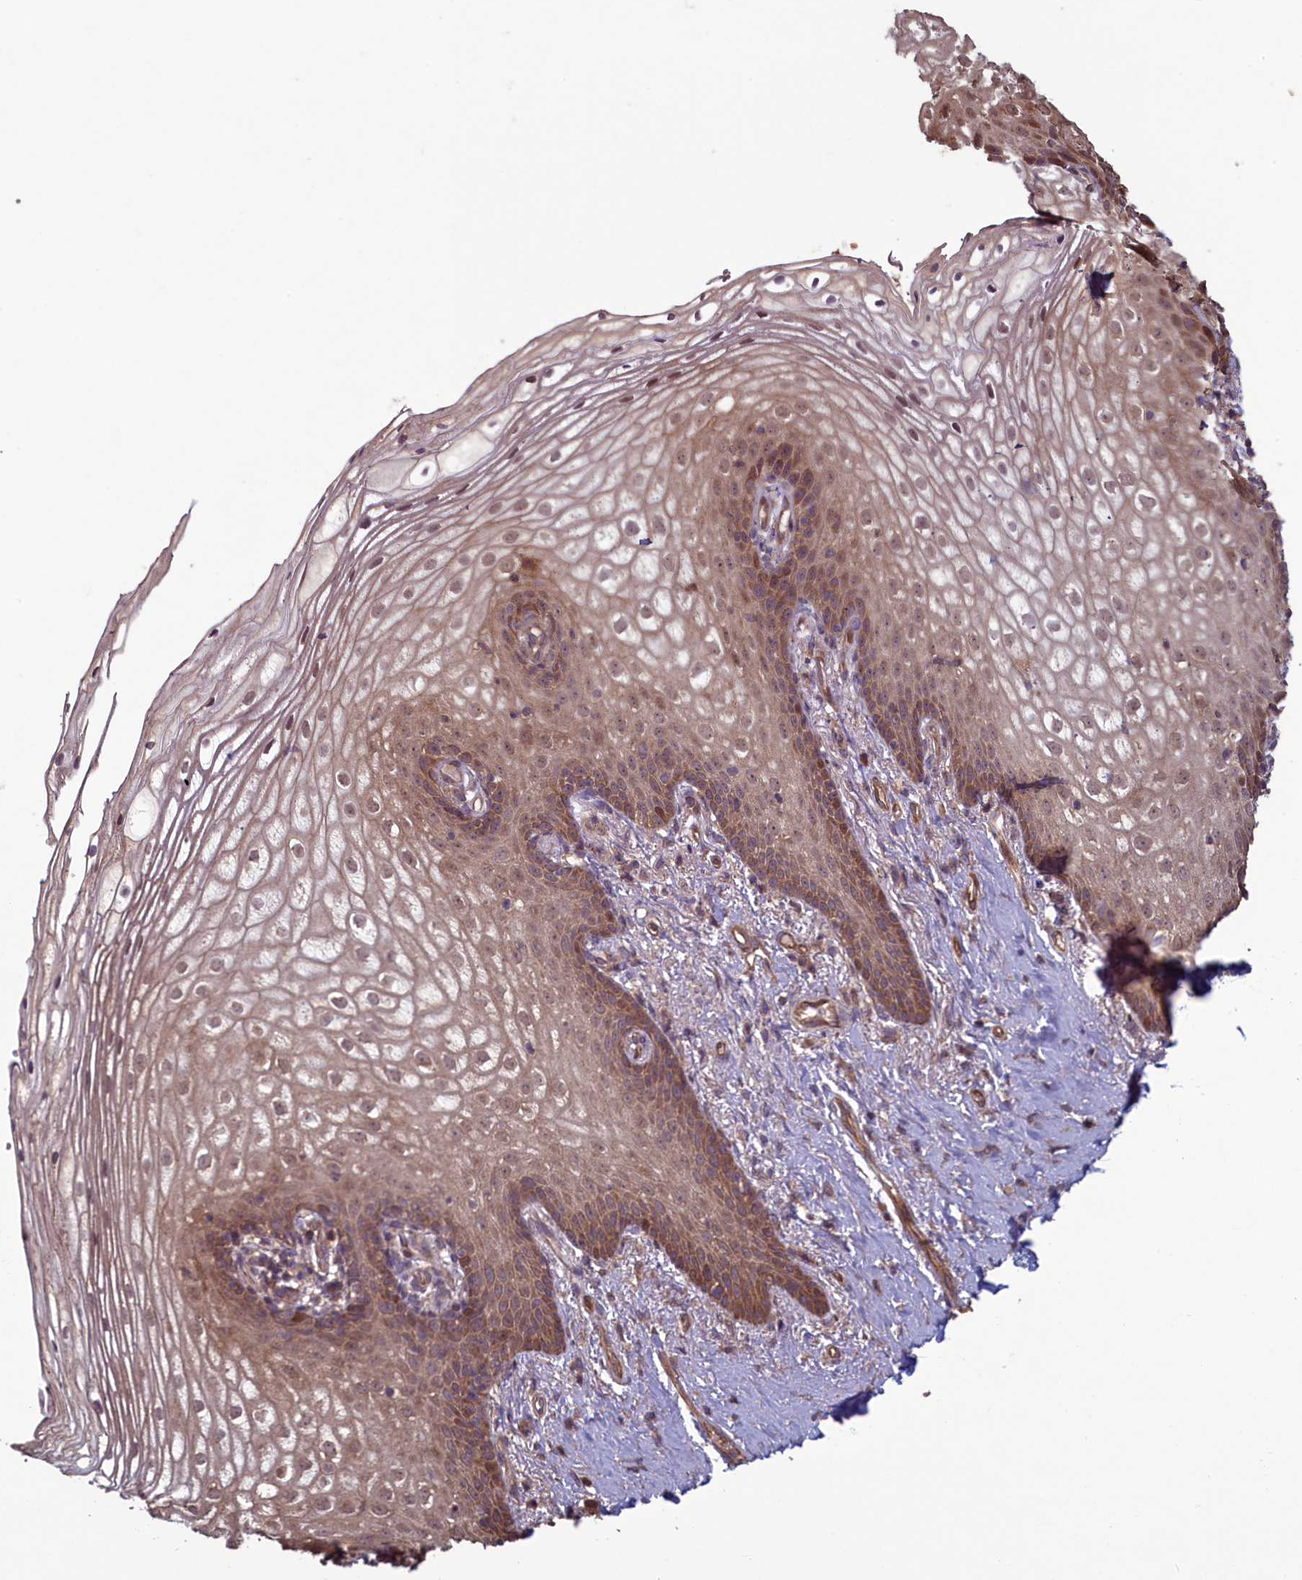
{"staining": {"intensity": "moderate", "quantity": "25%-75%", "location": "cytoplasmic/membranous,nuclear"}, "tissue": "vagina", "cell_type": "Squamous epithelial cells", "image_type": "normal", "snomed": [{"axis": "morphology", "description": "Normal tissue, NOS"}, {"axis": "topography", "description": "Vagina"}], "caption": "This image shows normal vagina stained with IHC to label a protein in brown. The cytoplasmic/membranous,nuclear of squamous epithelial cells show moderate positivity for the protein. Nuclei are counter-stained blue.", "gene": "CIAO2B", "patient": {"sex": "female", "age": 60}}